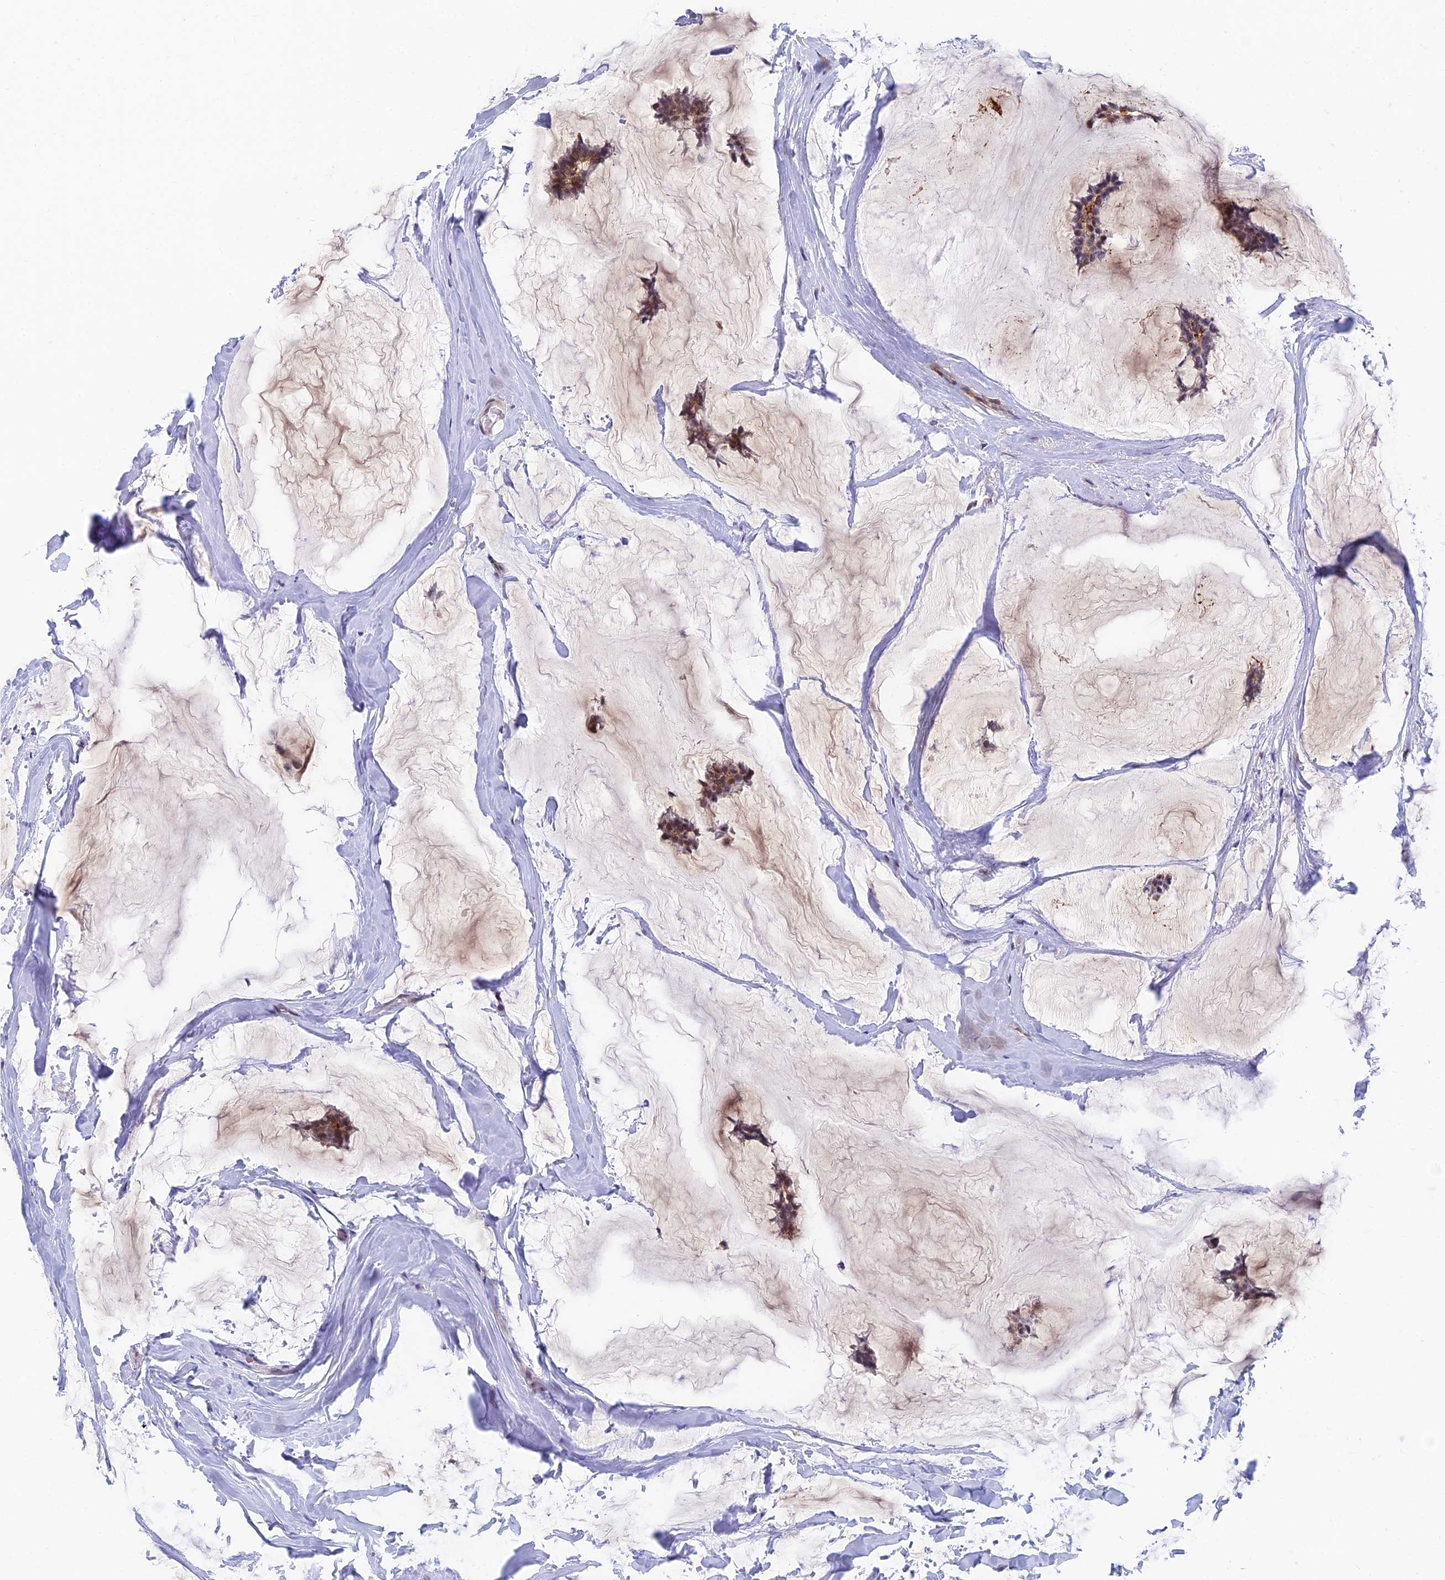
{"staining": {"intensity": "moderate", "quantity": "25%-75%", "location": "cytoplasmic/membranous,nuclear"}, "tissue": "breast cancer", "cell_type": "Tumor cells", "image_type": "cancer", "snomed": [{"axis": "morphology", "description": "Duct carcinoma"}, {"axis": "topography", "description": "Breast"}], "caption": "A high-resolution image shows immunohistochemistry staining of breast cancer, which shows moderate cytoplasmic/membranous and nuclear staining in approximately 25%-75% of tumor cells.", "gene": "NSMCE1", "patient": {"sex": "female", "age": 93}}